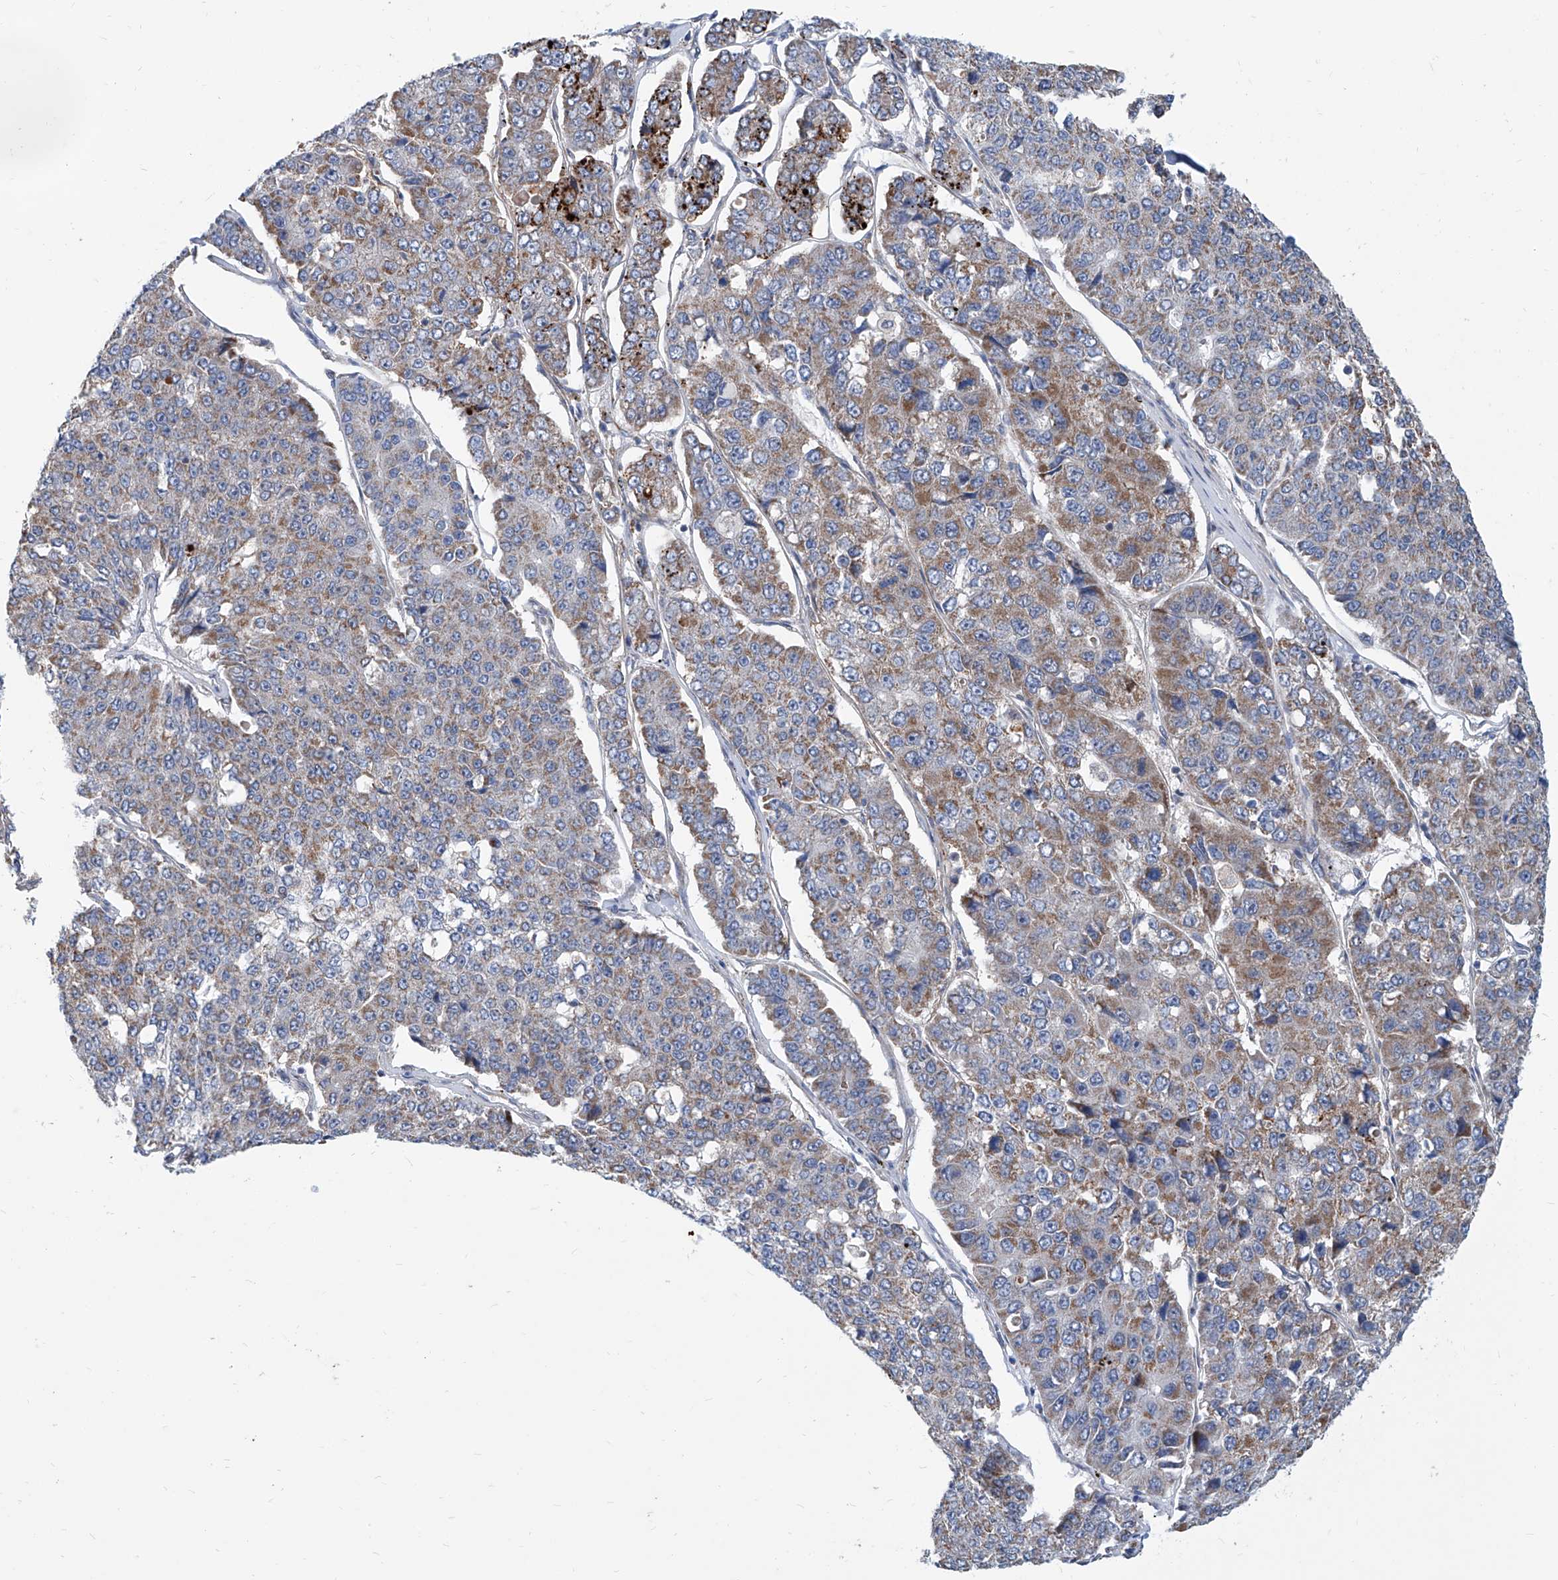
{"staining": {"intensity": "moderate", "quantity": "25%-75%", "location": "cytoplasmic/membranous"}, "tissue": "pancreatic cancer", "cell_type": "Tumor cells", "image_type": "cancer", "snomed": [{"axis": "morphology", "description": "Adenocarcinoma, NOS"}, {"axis": "topography", "description": "Pancreas"}], "caption": "Immunohistochemical staining of human pancreatic cancer (adenocarcinoma) displays medium levels of moderate cytoplasmic/membranous protein positivity in about 25%-75% of tumor cells.", "gene": "USP48", "patient": {"sex": "male", "age": 50}}